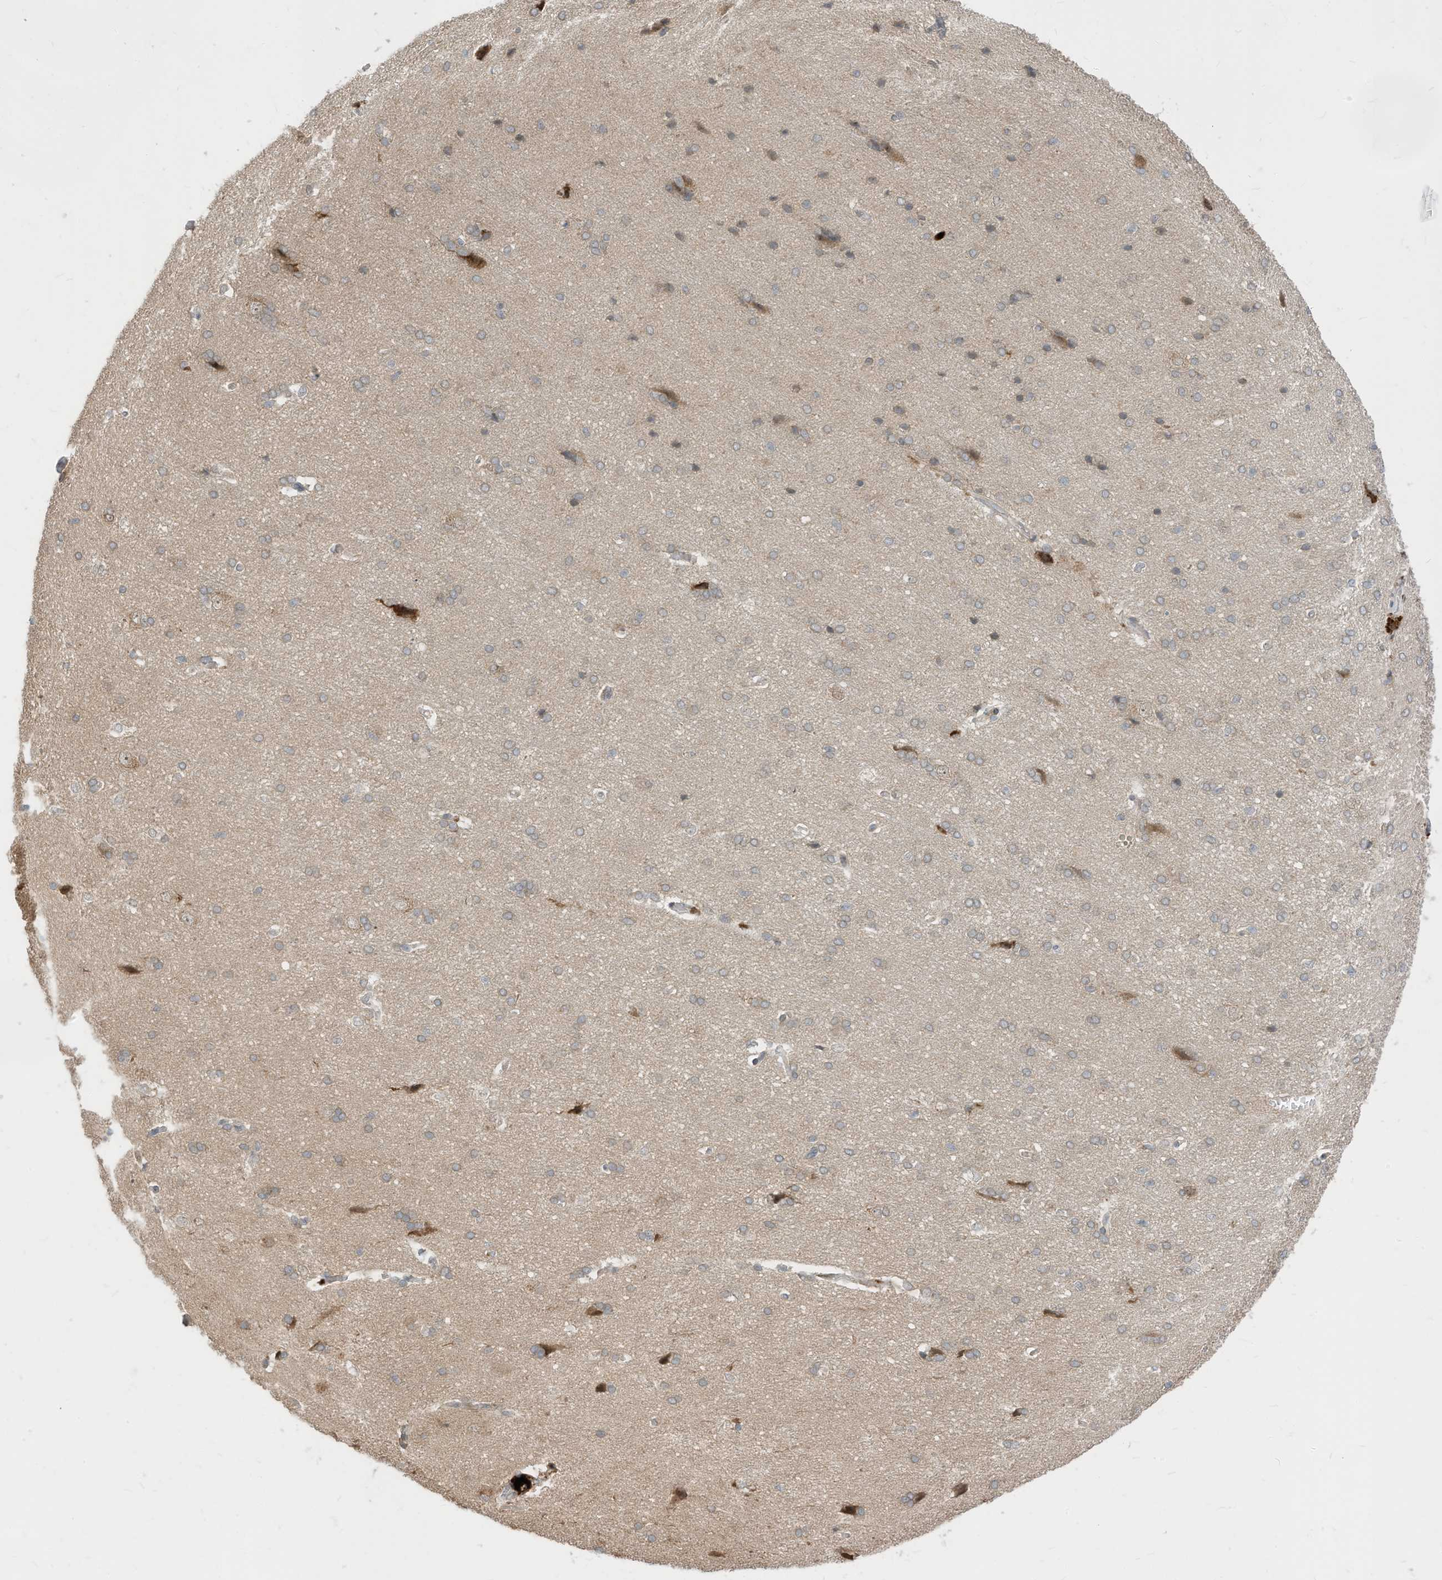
{"staining": {"intensity": "weak", "quantity": "<25%", "location": "cytoplasmic/membranous"}, "tissue": "cerebral cortex", "cell_type": "Endothelial cells", "image_type": "normal", "snomed": [{"axis": "morphology", "description": "Normal tissue, NOS"}, {"axis": "topography", "description": "Cerebral cortex"}], "caption": "High power microscopy histopathology image of an immunohistochemistry (IHC) histopathology image of unremarkable cerebral cortex, revealing no significant staining in endothelial cells.", "gene": "CNKSR1", "patient": {"sex": "male", "age": 62}}